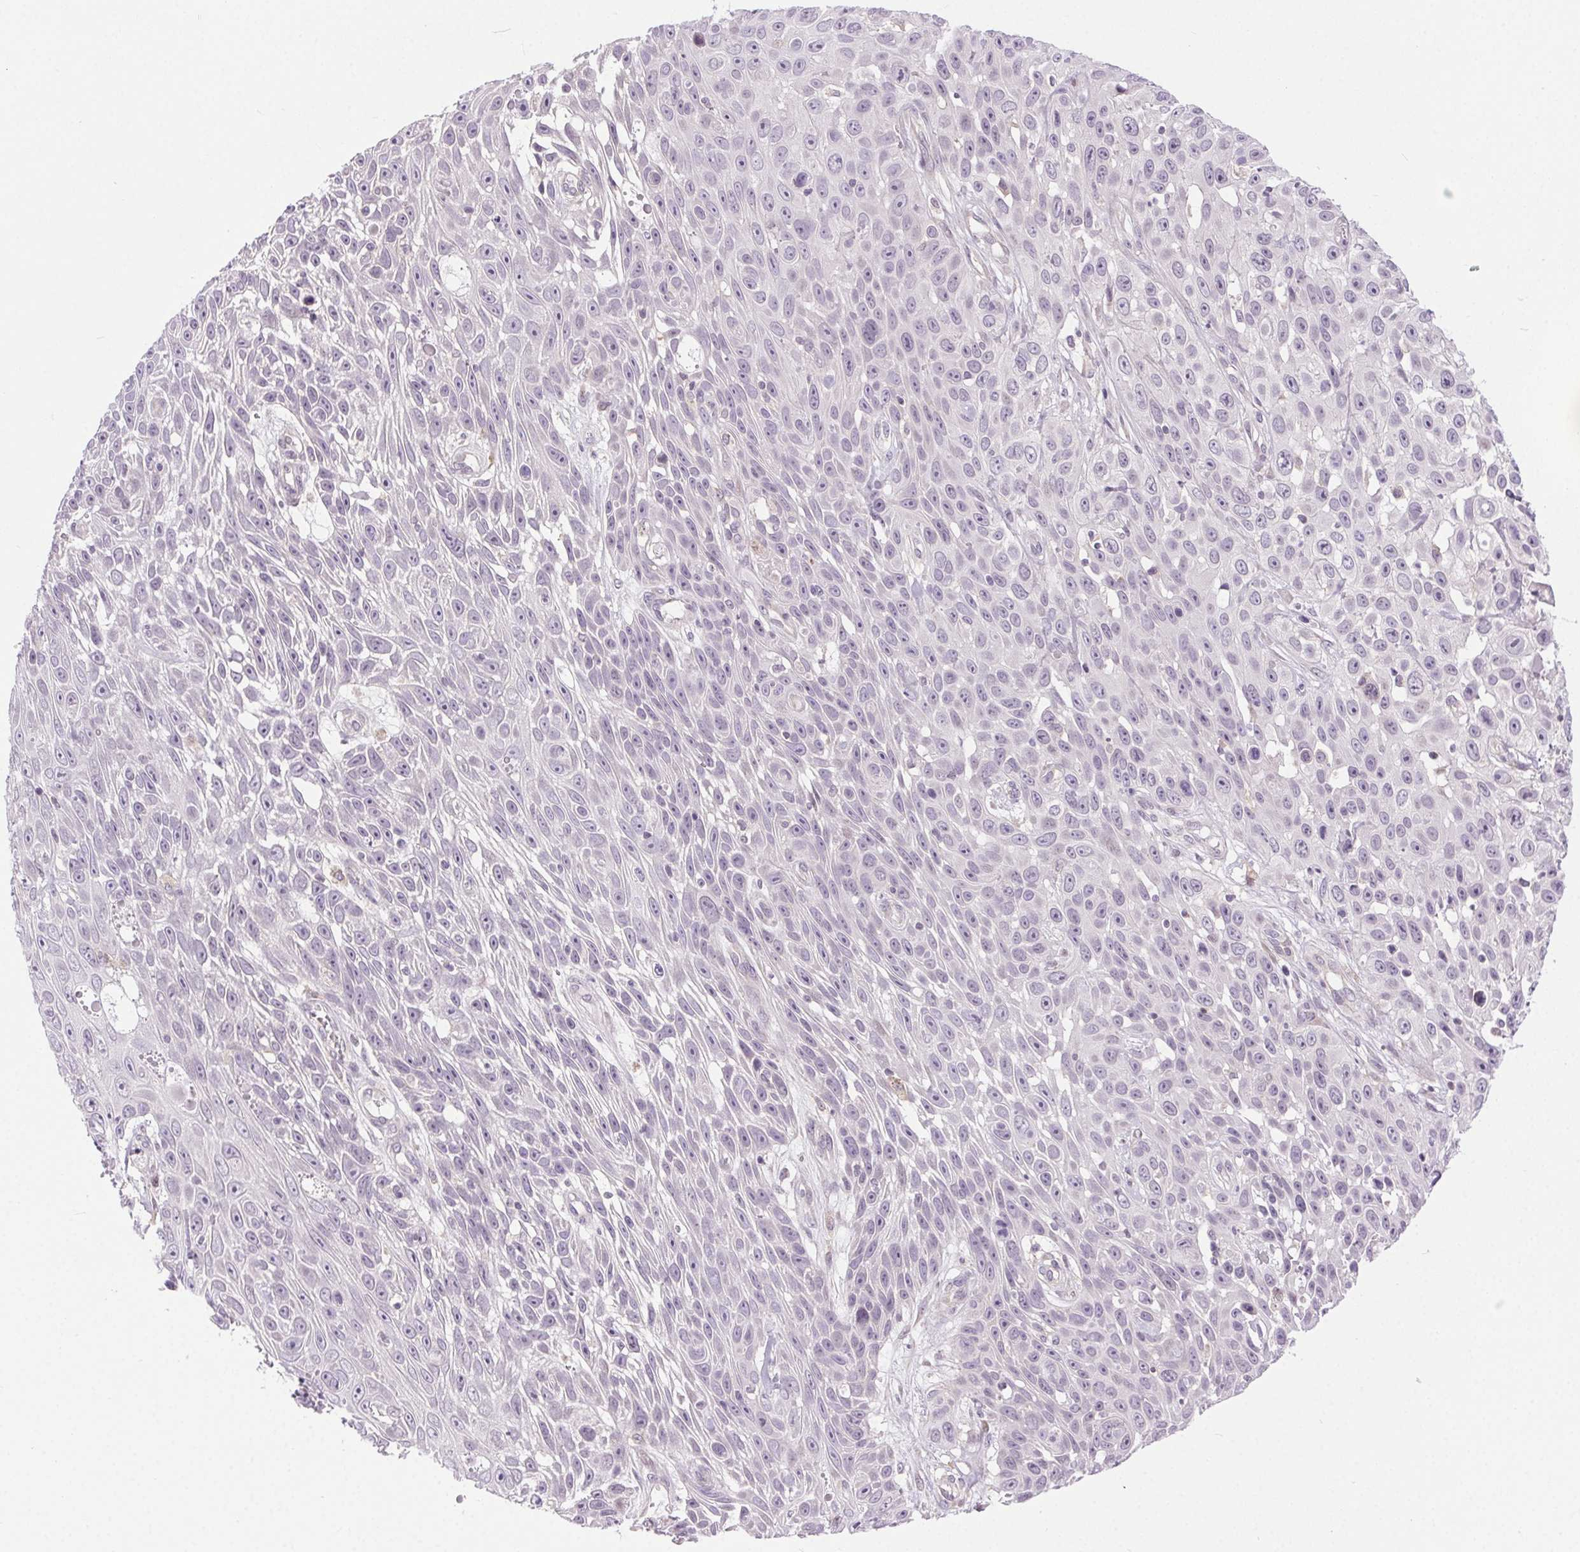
{"staining": {"intensity": "negative", "quantity": "none", "location": "none"}, "tissue": "skin cancer", "cell_type": "Tumor cells", "image_type": "cancer", "snomed": [{"axis": "morphology", "description": "Squamous cell carcinoma, NOS"}, {"axis": "topography", "description": "Skin"}], "caption": "This is an immunohistochemistry (IHC) micrograph of squamous cell carcinoma (skin). There is no positivity in tumor cells.", "gene": "SYT11", "patient": {"sex": "male", "age": 82}}